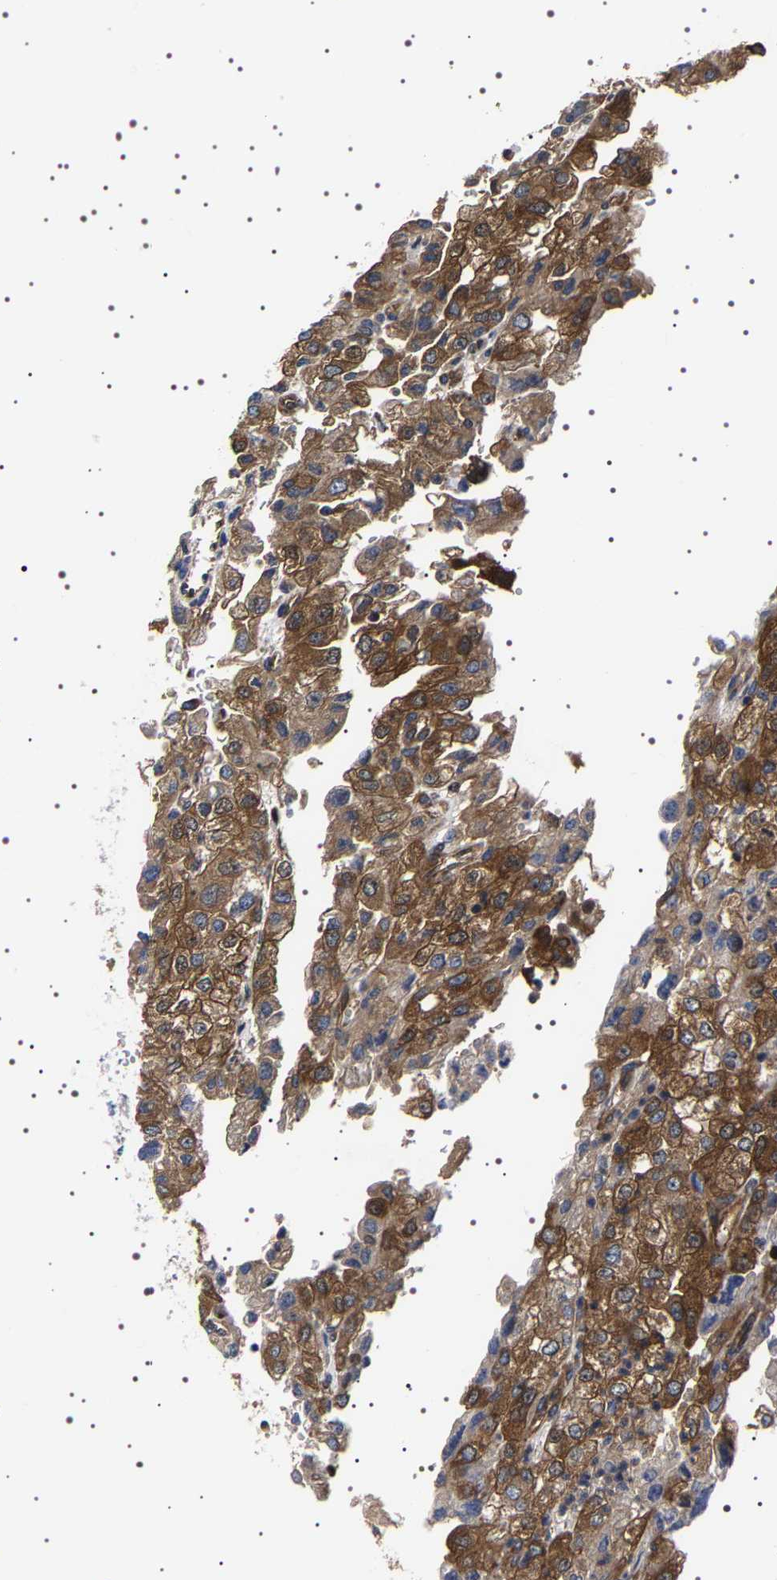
{"staining": {"intensity": "moderate", "quantity": ">75%", "location": "cytoplasmic/membranous"}, "tissue": "renal cancer", "cell_type": "Tumor cells", "image_type": "cancer", "snomed": [{"axis": "morphology", "description": "Adenocarcinoma, NOS"}, {"axis": "topography", "description": "Kidney"}], "caption": "Renal adenocarcinoma tissue reveals moderate cytoplasmic/membranous expression in about >75% of tumor cells, visualized by immunohistochemistry.", "gene": "DARS1", "patient": {"sex": "female", "age": 54}}